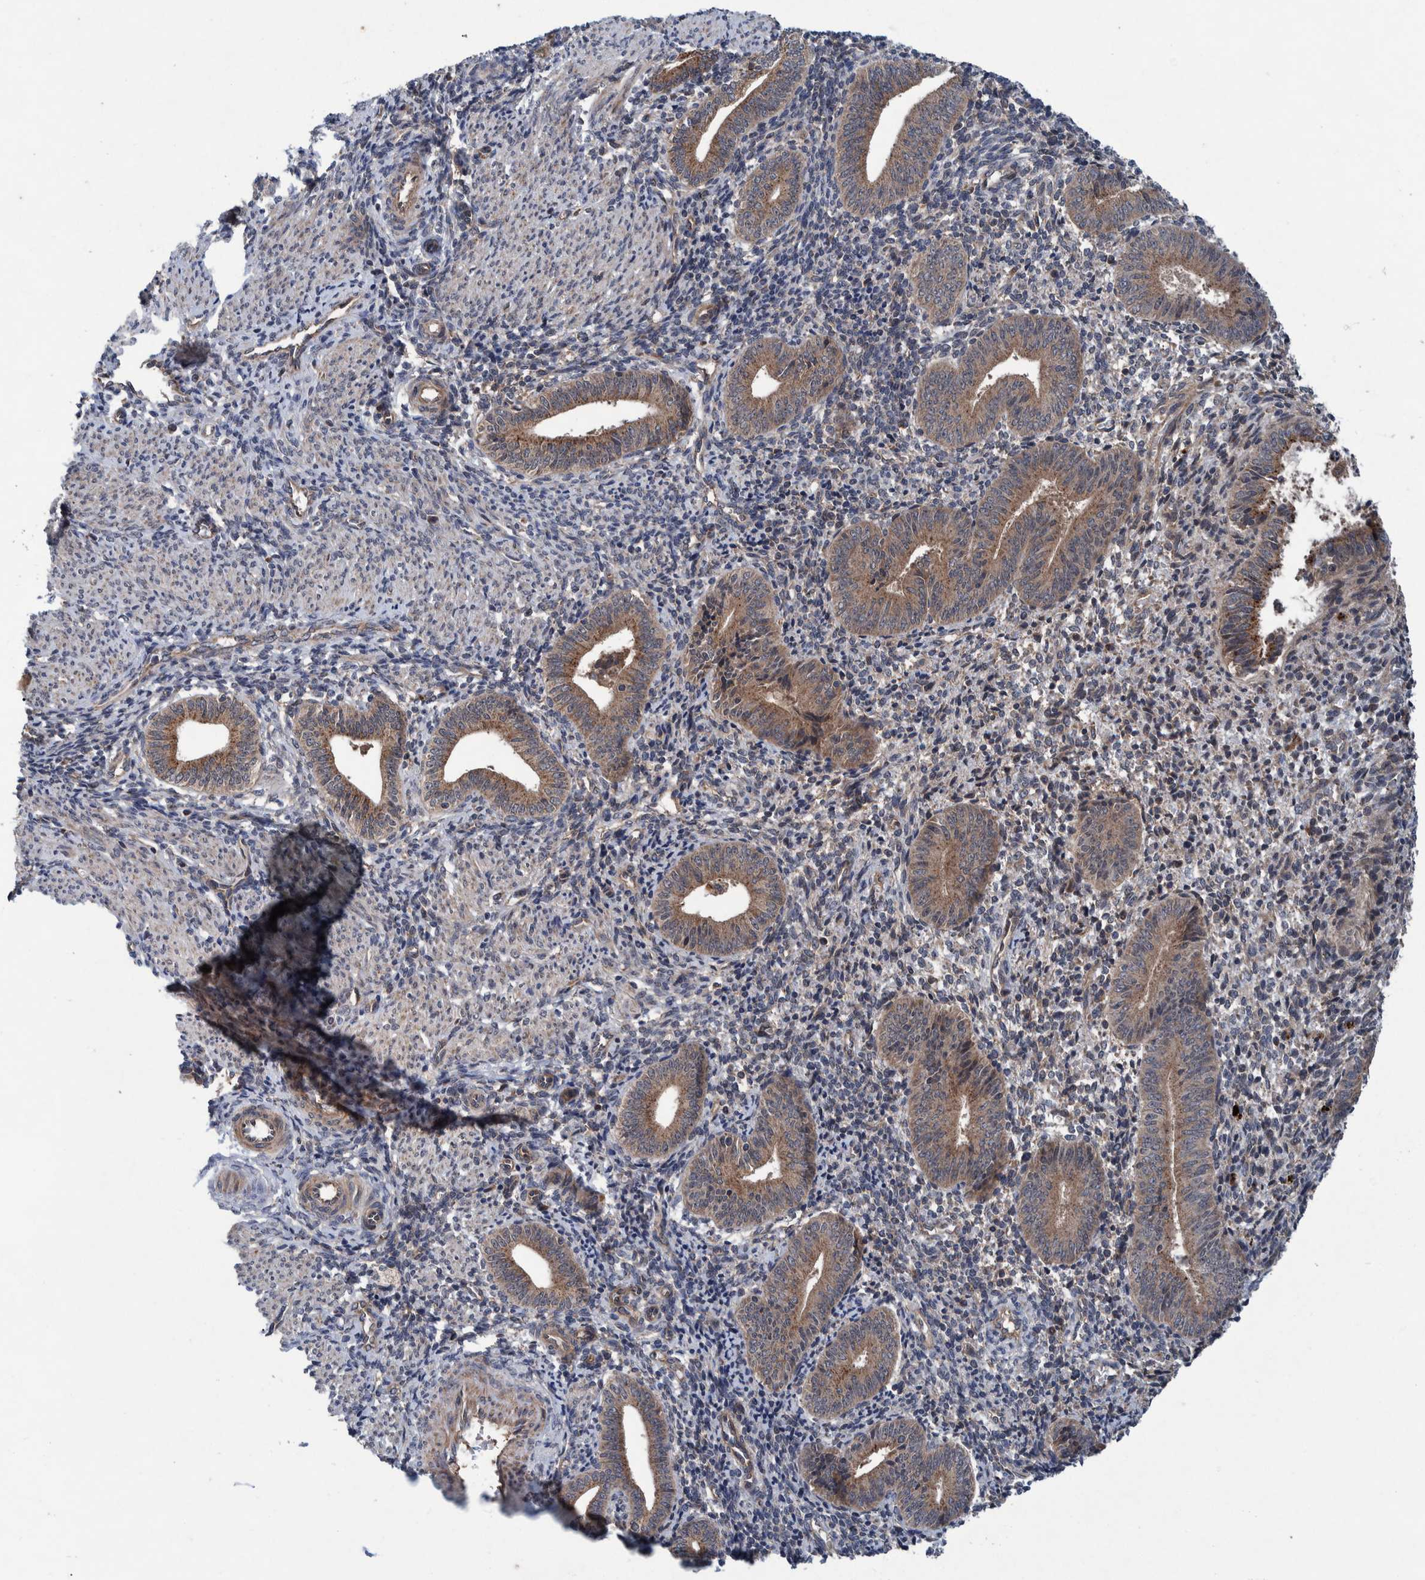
{"staining": {"intensity": "weak", "quantity": "25%-75%", "location": "cytoplasmic/membranous"}, "tissue": "endometrium", "cell_type": "Cells in endometrial stroma", "image_type": "normal", "snomed": [{"axis": "morphology", "description": "Normal tissue, NOS"}, {"axis": "topography", "description": "Uterus"}, {"axis": "topography", "description": "Endometrium"}], "caption": "The immunohistochemical stain labels weak cytoplasmic/membranous positivity in cells in endometrial stroma of unremarkable endometrium. (DAB (3,3'-diaminobenzidine) = brown stain, brightfield microscopy at high magnification).", "gene": "ITIH3", "patient": {"sex": "female", "age": 33}}